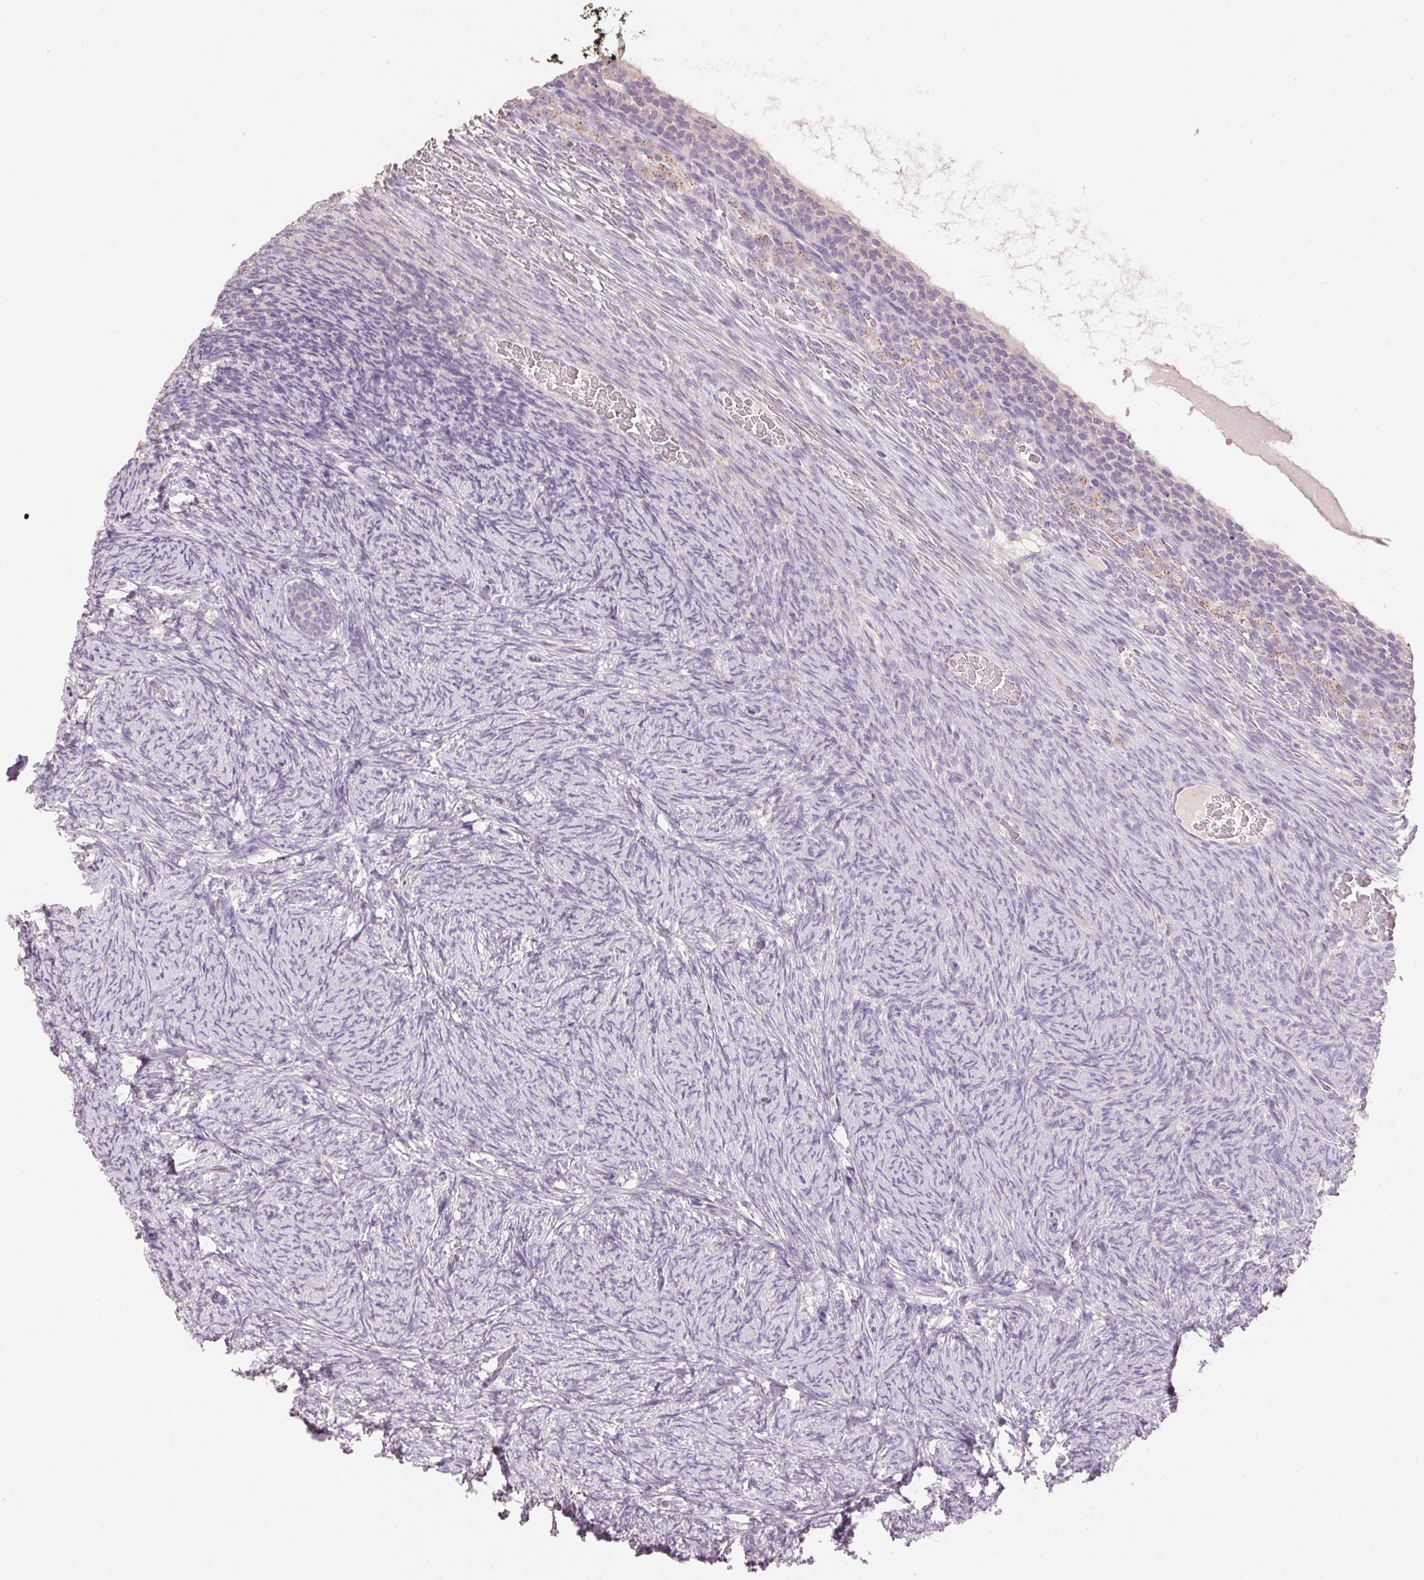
{"staining": {"intensity": "weak", "quantity": ">75%", "location": "cytoplasmic/membranous"}, "tissue": "ovary", "cell_type": "Follicle cells", "image_type": "normal", "snomed": [{"axis": "morphology", "description": "Normal tissue, NOS"}, {"axis": "topography", "description": "Ovary"}], "caption": "Immunohistochemistry image of unremarkable ovary: human ovary stained using IHC shows low levels of weak protein expression localized specifically in the cytoplasmic/membranous of follicle cells, appearing as a cytoplasmic/membranous brown color.", "gene": "LYZL6", "patient": {"sex": "female", "age": 34}}